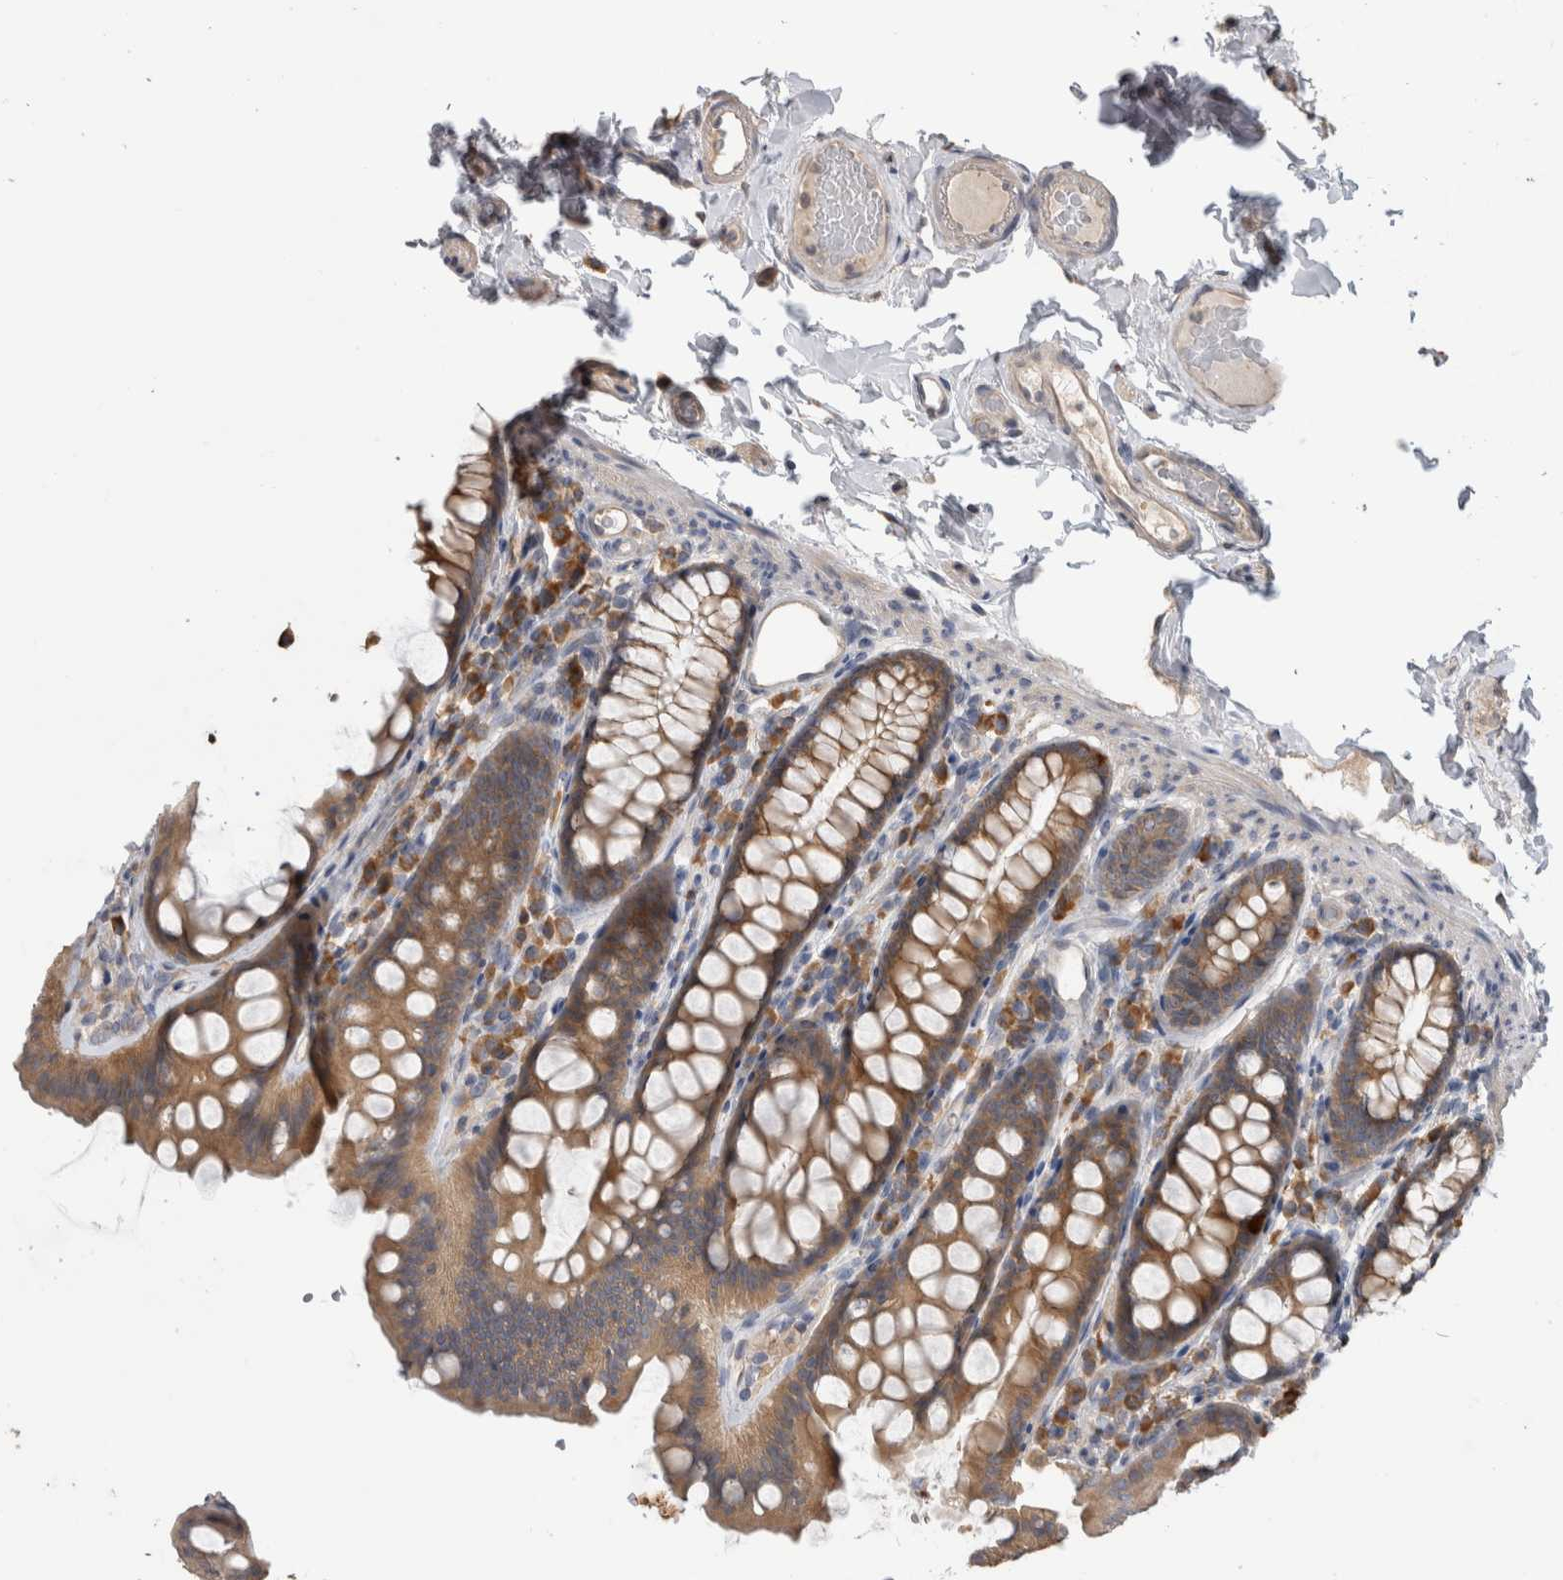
{"staining": {"intensity": "weak", "quantity": ">75%", "location": "cytoplasmic/membranous"}, "tissue": "colon", "cell_type": "Endothelial cells", "image_type": "normal", "snomed": [{"axis": "morphology", "description": "Normal tissue, NOS"}, {"axis": "topography", "description": "Colon"}, {"axis": "topography", "description": "Peripheral nerve tissue"}], "caption": "Endothelial cells demonstrate weak cytoplasmic/membranous staining in about >75% of cells in normal colon. (DAB (3,3'-diaminobenzidine) IHC with brightfield microscopy, high magnification).", "gene": "TBCE", "patient": {"sex": "female", "age": 61}}